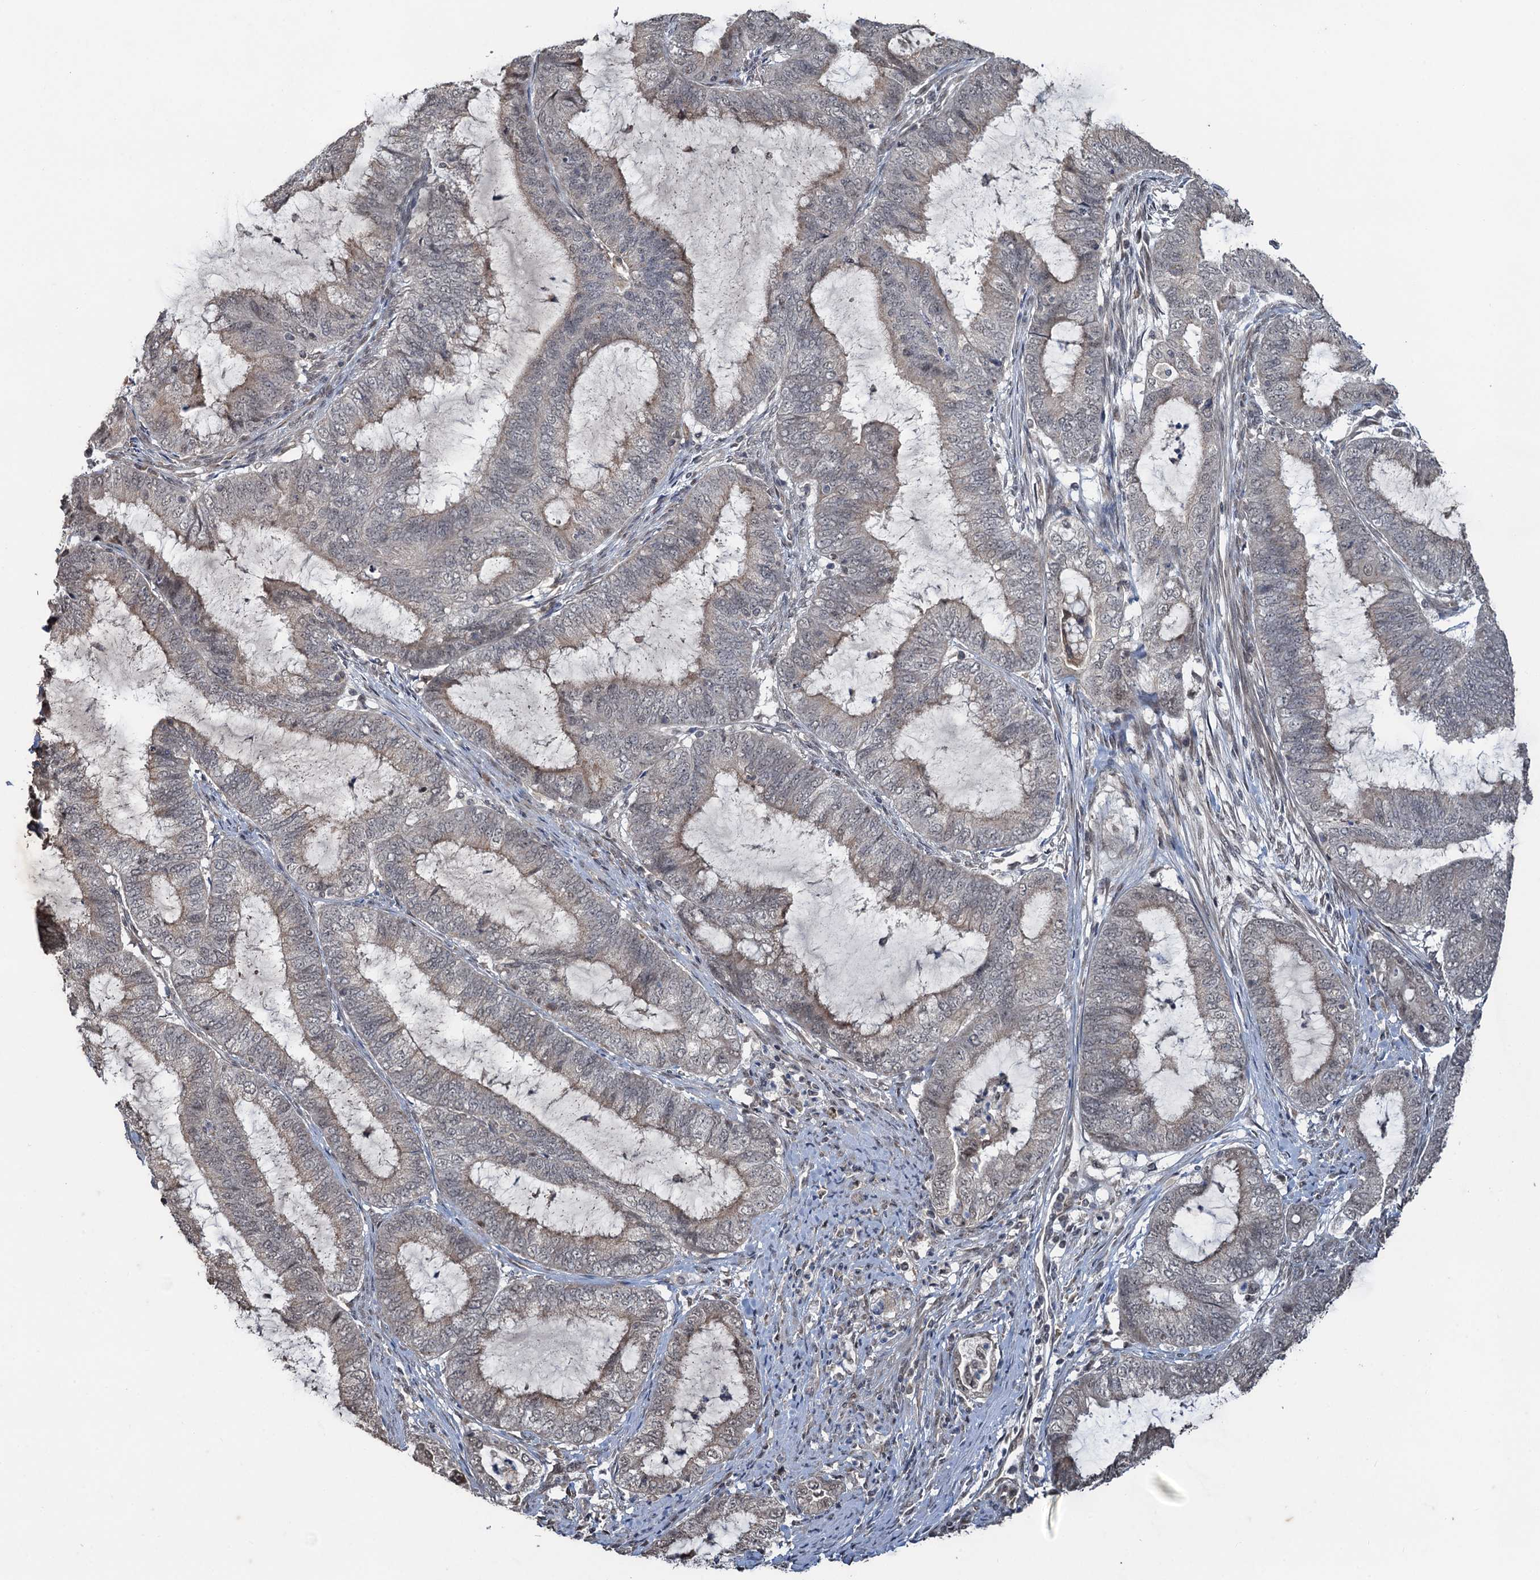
{"staining": {"intensity": "moderate", "quantity": "<25%", "location": "cytoplasmic/membranous,nuclear"}, "tissue": "endometrial cancer", "cell_type": "Tumor cells", "image_type": "cancer", "snomed": [{"axis": "morphology", "description": "Adenocarcinoma, NOS"}, {"axis": "topography", "description": "Endometrium"}], "caption": "About <25% of tumor cells in adenocarcinoma (endometrial) reveal moderate cytoplasmic/membranous and nuclear protein staining as visualized by brown immunohistochemical staining.", "gene": "REP15", "patient": {"sex": "female", "age": 51}}